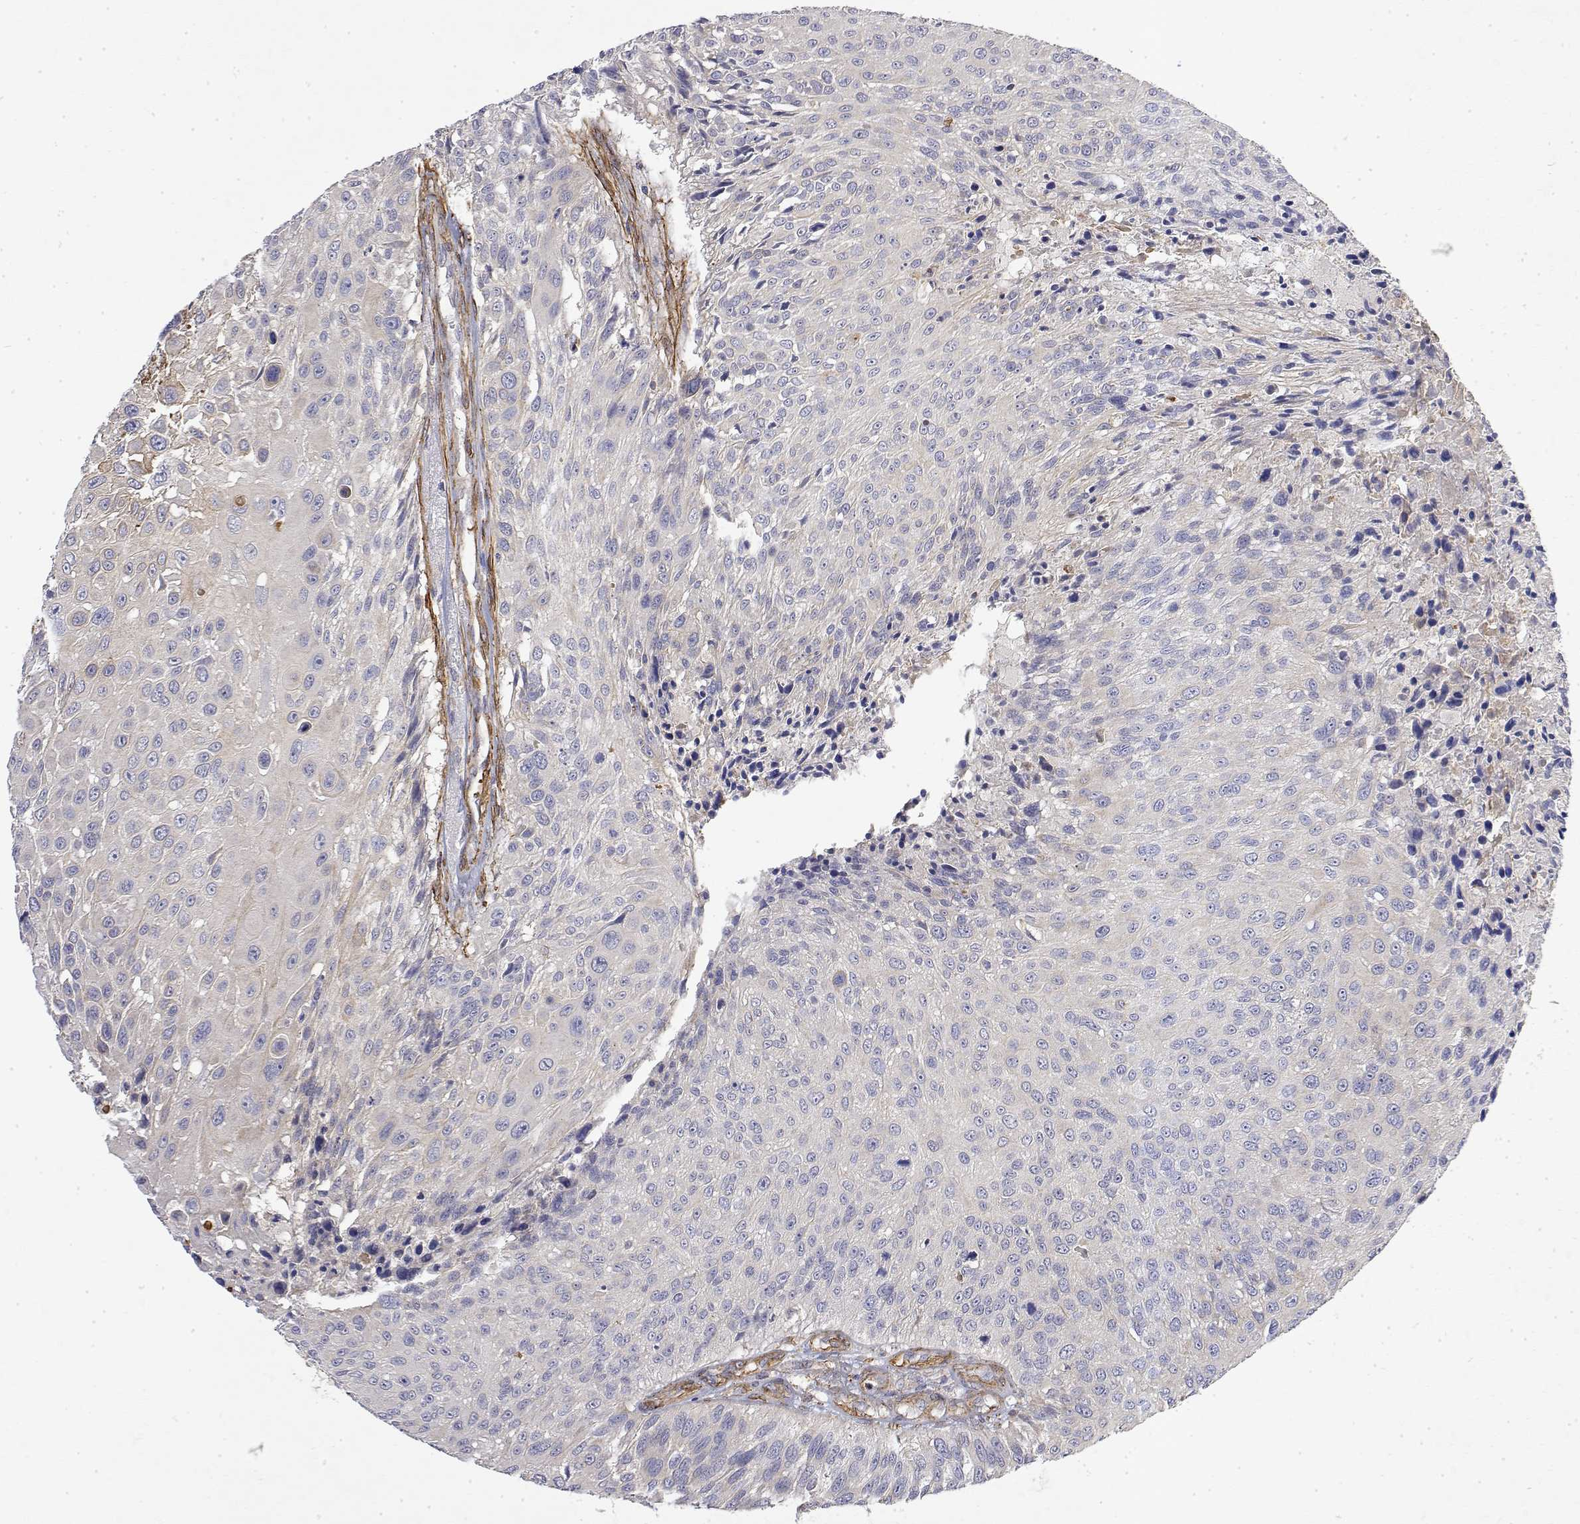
{"staining": {"intensity": "negative", "quantity": "none", "location": "none"}, "tissue": "urothelial cancer", "cell_type": "Tumor cells", "image_type": "cancer", "snomed": [{"axis": "morphology", "description": "Urothelial carcinoma, NOS"}, {"axis": "topography", "description": "Urinary bladder"}], "caption": "A high-resolution micrograph shows immunohistochemistry staining of urothelial cancer, which exhibits no significant staining in tumor cells.", "gene": "SOWAHD", "patient": {"sex": "male", "age": 55}}